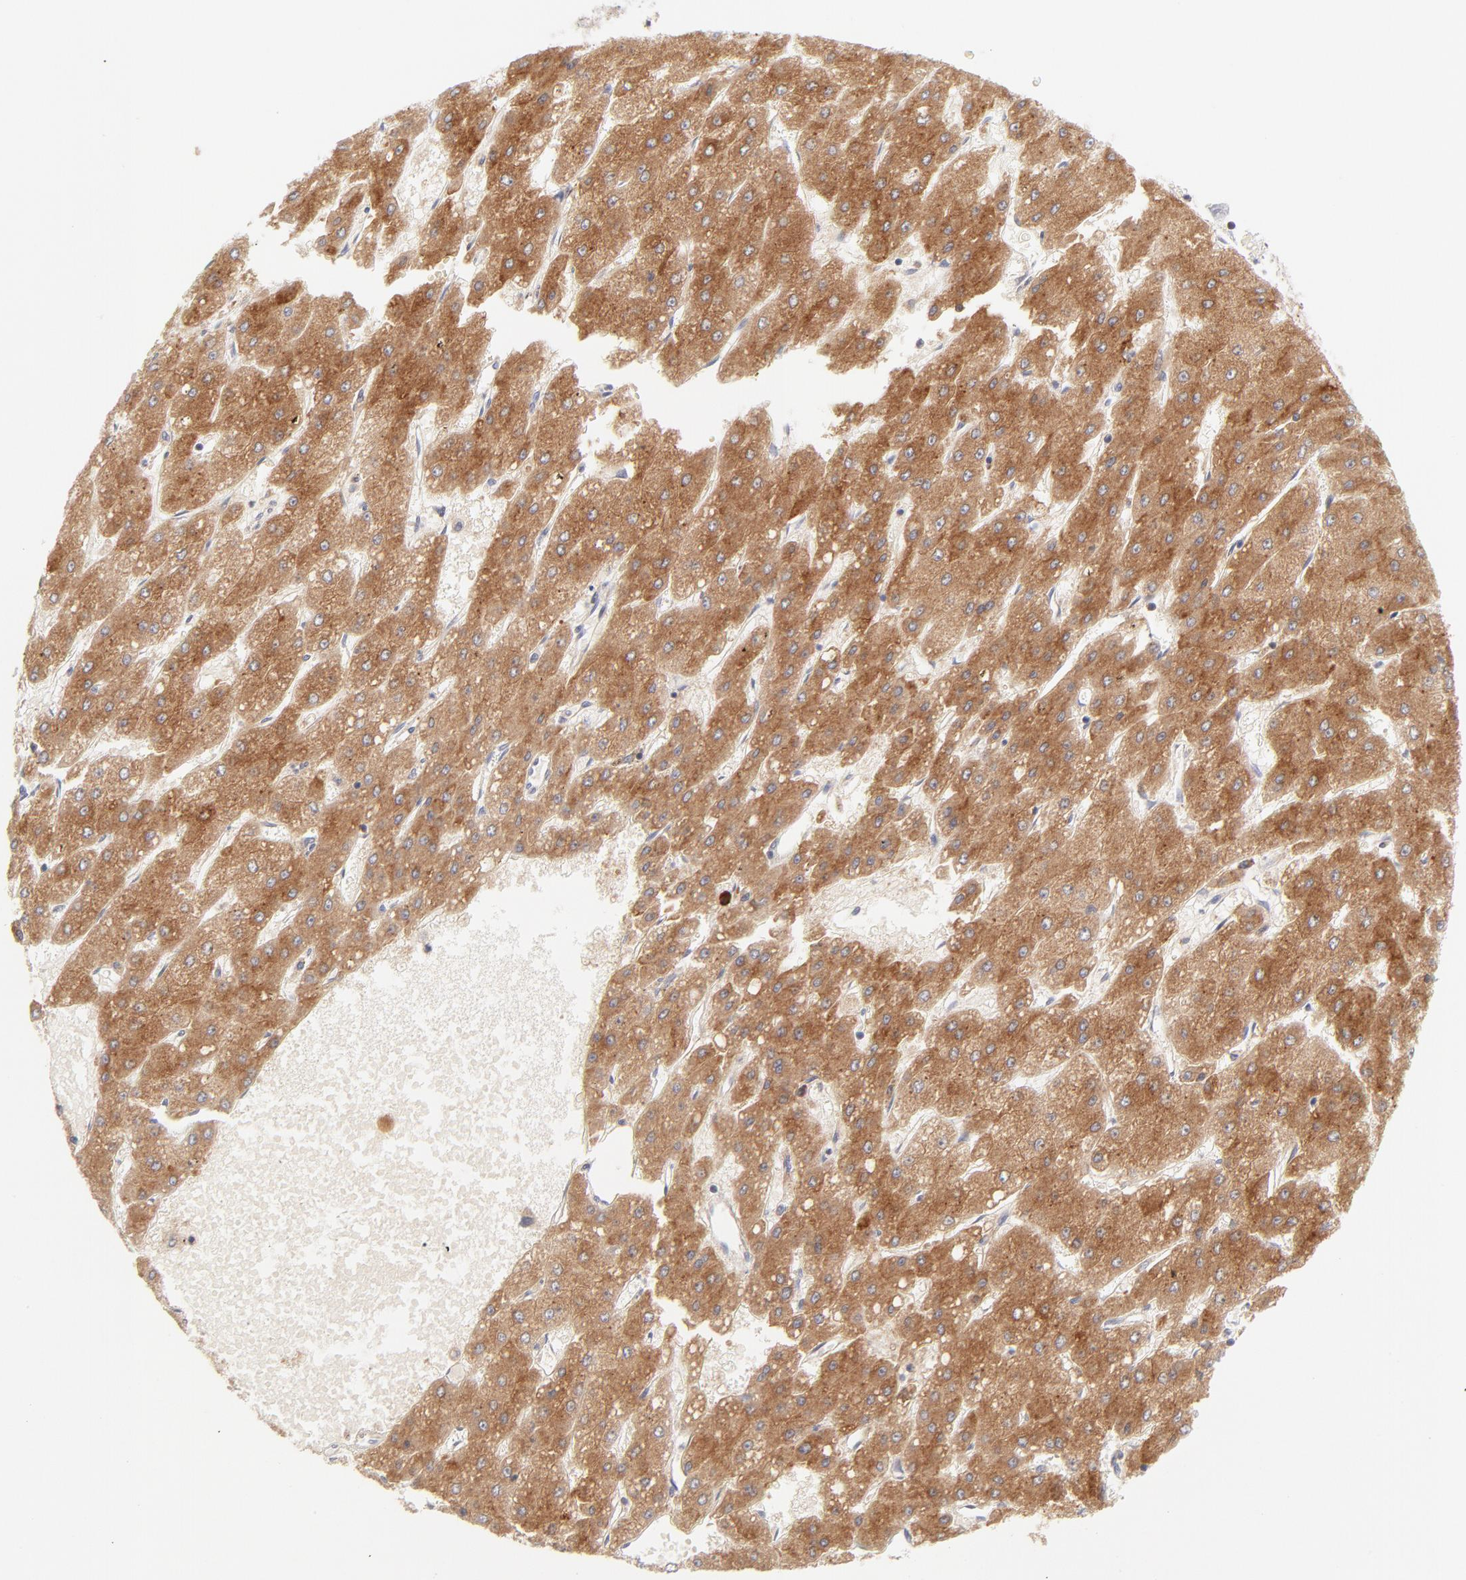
{"staining": {"intensity": "strong", "quantity": ">75%", "location": "cytoplasmic/membranous"}, "tissue": "liver cancer", "cell_type": "Tumor cells", "image_type": "cancer", "snomed": [{"axis": "morphology", "description": "Carcinoma, Hepatocellular, NOS"}, {"axis": "topography", "description": "Liver"}], "caption": "An immunohistochemistry image of tumor tissue is shown. Protein staining in brown highlights strong cytoplasmic/membranous positivity in hepatocellular carcinoma (liver) within tumor cells.", "gene": "RPS6KA1", "patient": {"sex": "female", "age": 52}}